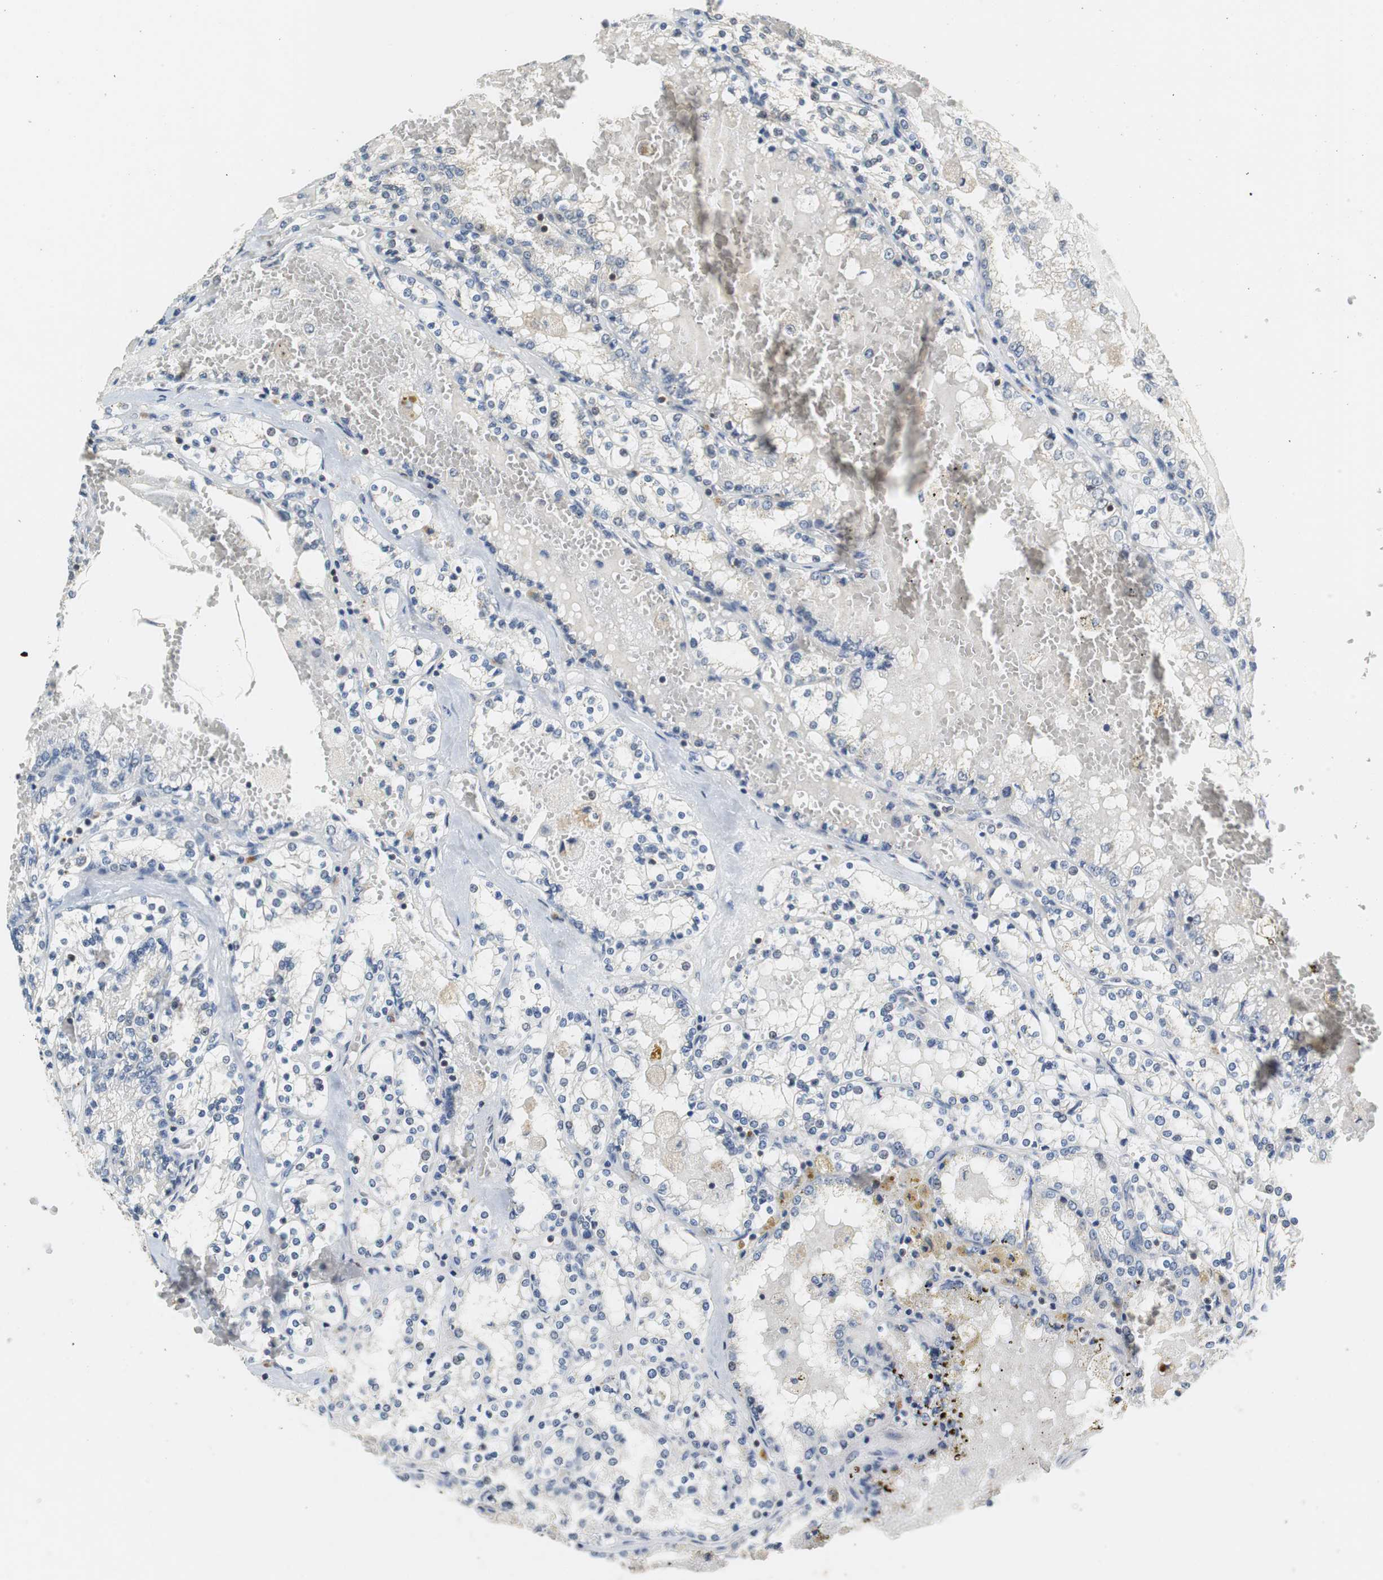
{"staining": {"intensity": "negative", "quantity": "none", "location": "none"}, "tissue": "renal cancer", "cell_type": "Tumor cells", "image_type": "cancer", "snomed": [{"axis": "morphology", "description": "Adenocarcinoma, NOS"}, {"axis": "topography", "description": "Kidney"}], "caption": "Protein analysis of renal cancer shows no significant positivity in tumor cells.", "gene": "GSDMD", "patient": {"sex": "female", "age": 56}}